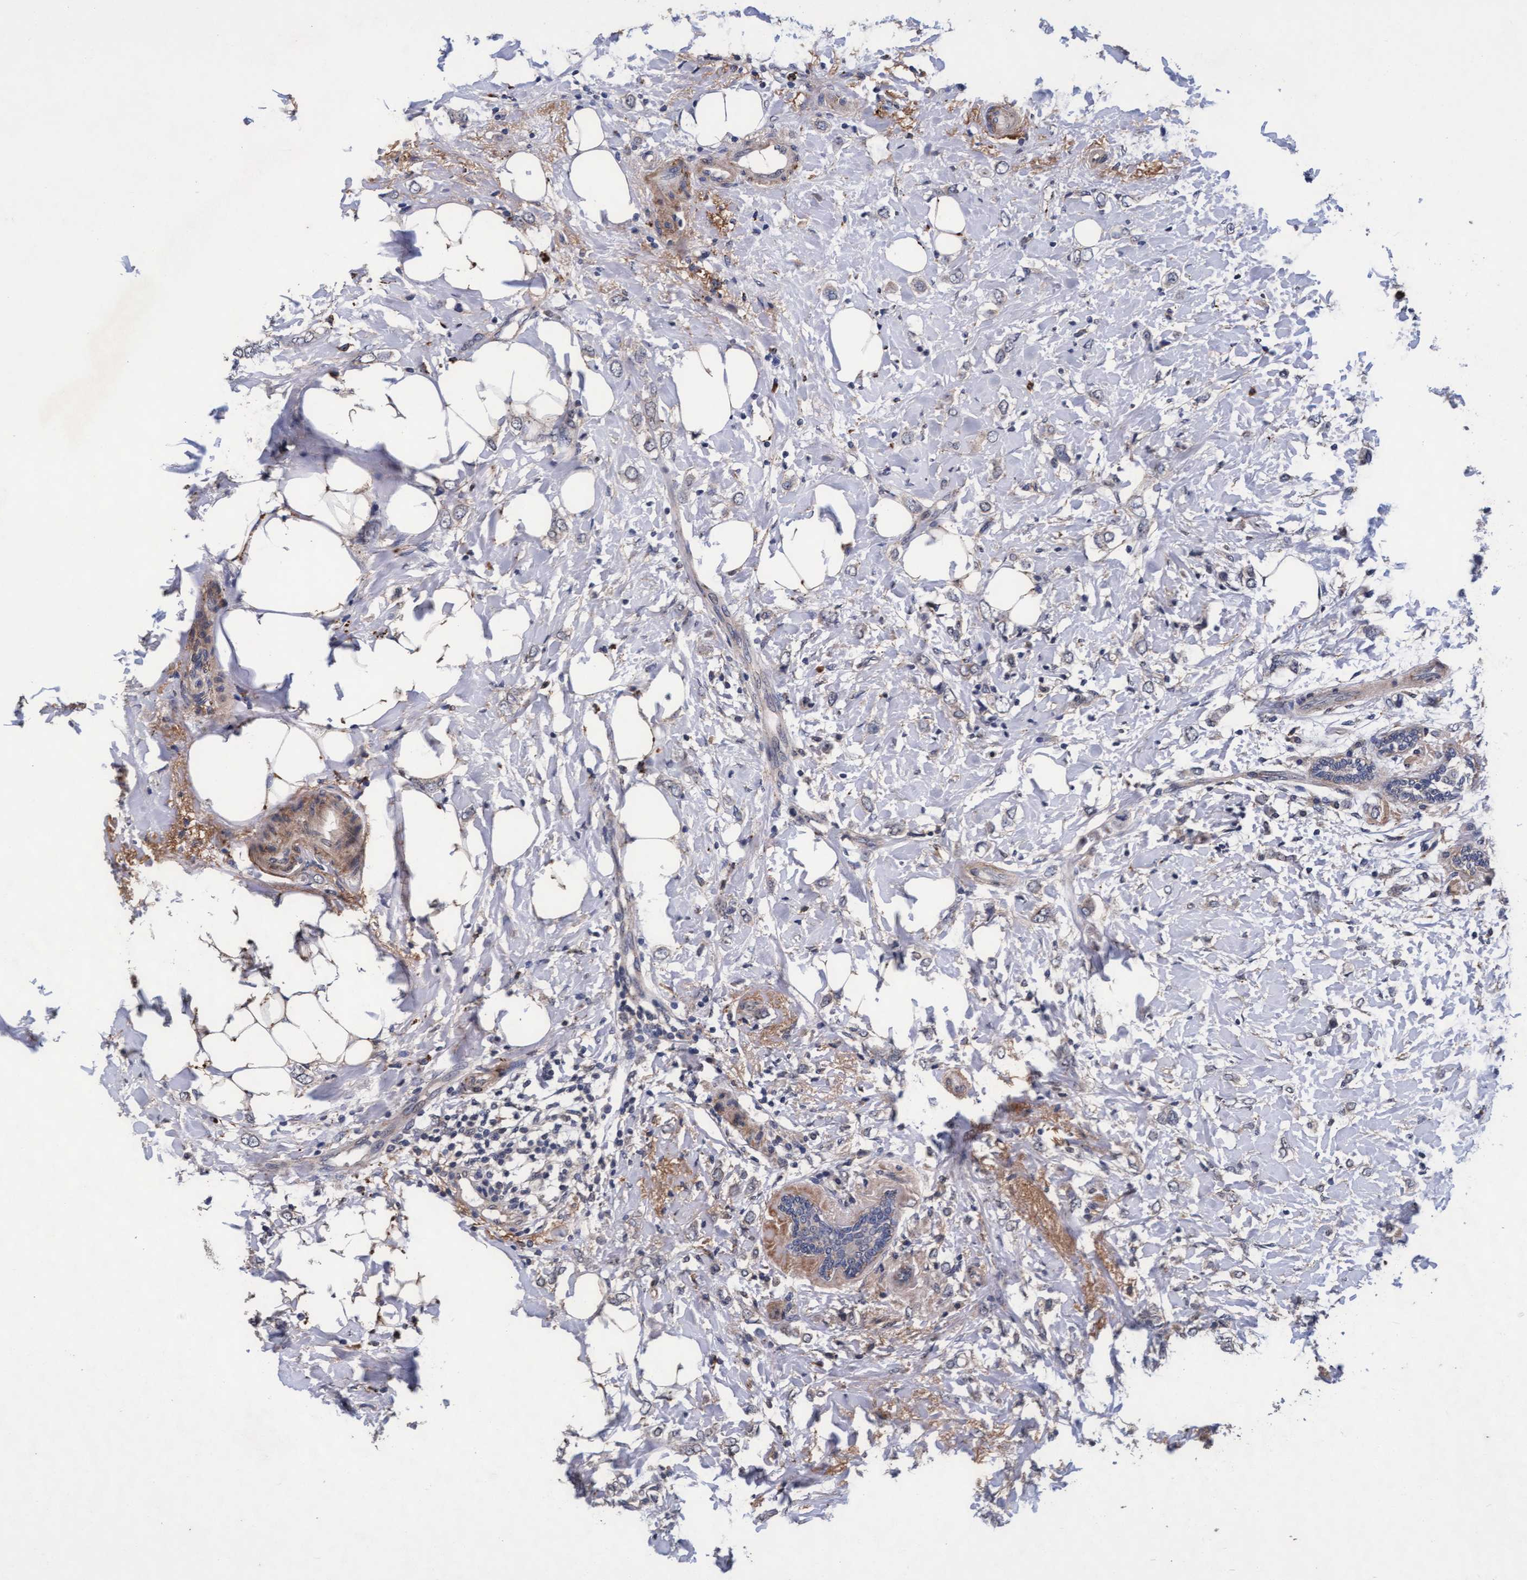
{"staining": {"intensity": "negative", "quantity": "none", "location": "none"}, "tissue": "breast cancer", "cell_type": "Tumor cells", "image_type": "cancer", "snomed": [{"axis": "morphology", "description": "Normal tissue, NOS"}, {"axis": "morphology", "description": "Lobular carcinoma"}, {"axis": "topography", "description": "Breast"}], "caption": "The photomicrograph displays no significant expression in tumor cells of lobular carcinoma (breast).", "gene": "CPQ", "patient": {"sex": "female", "age": 47}}